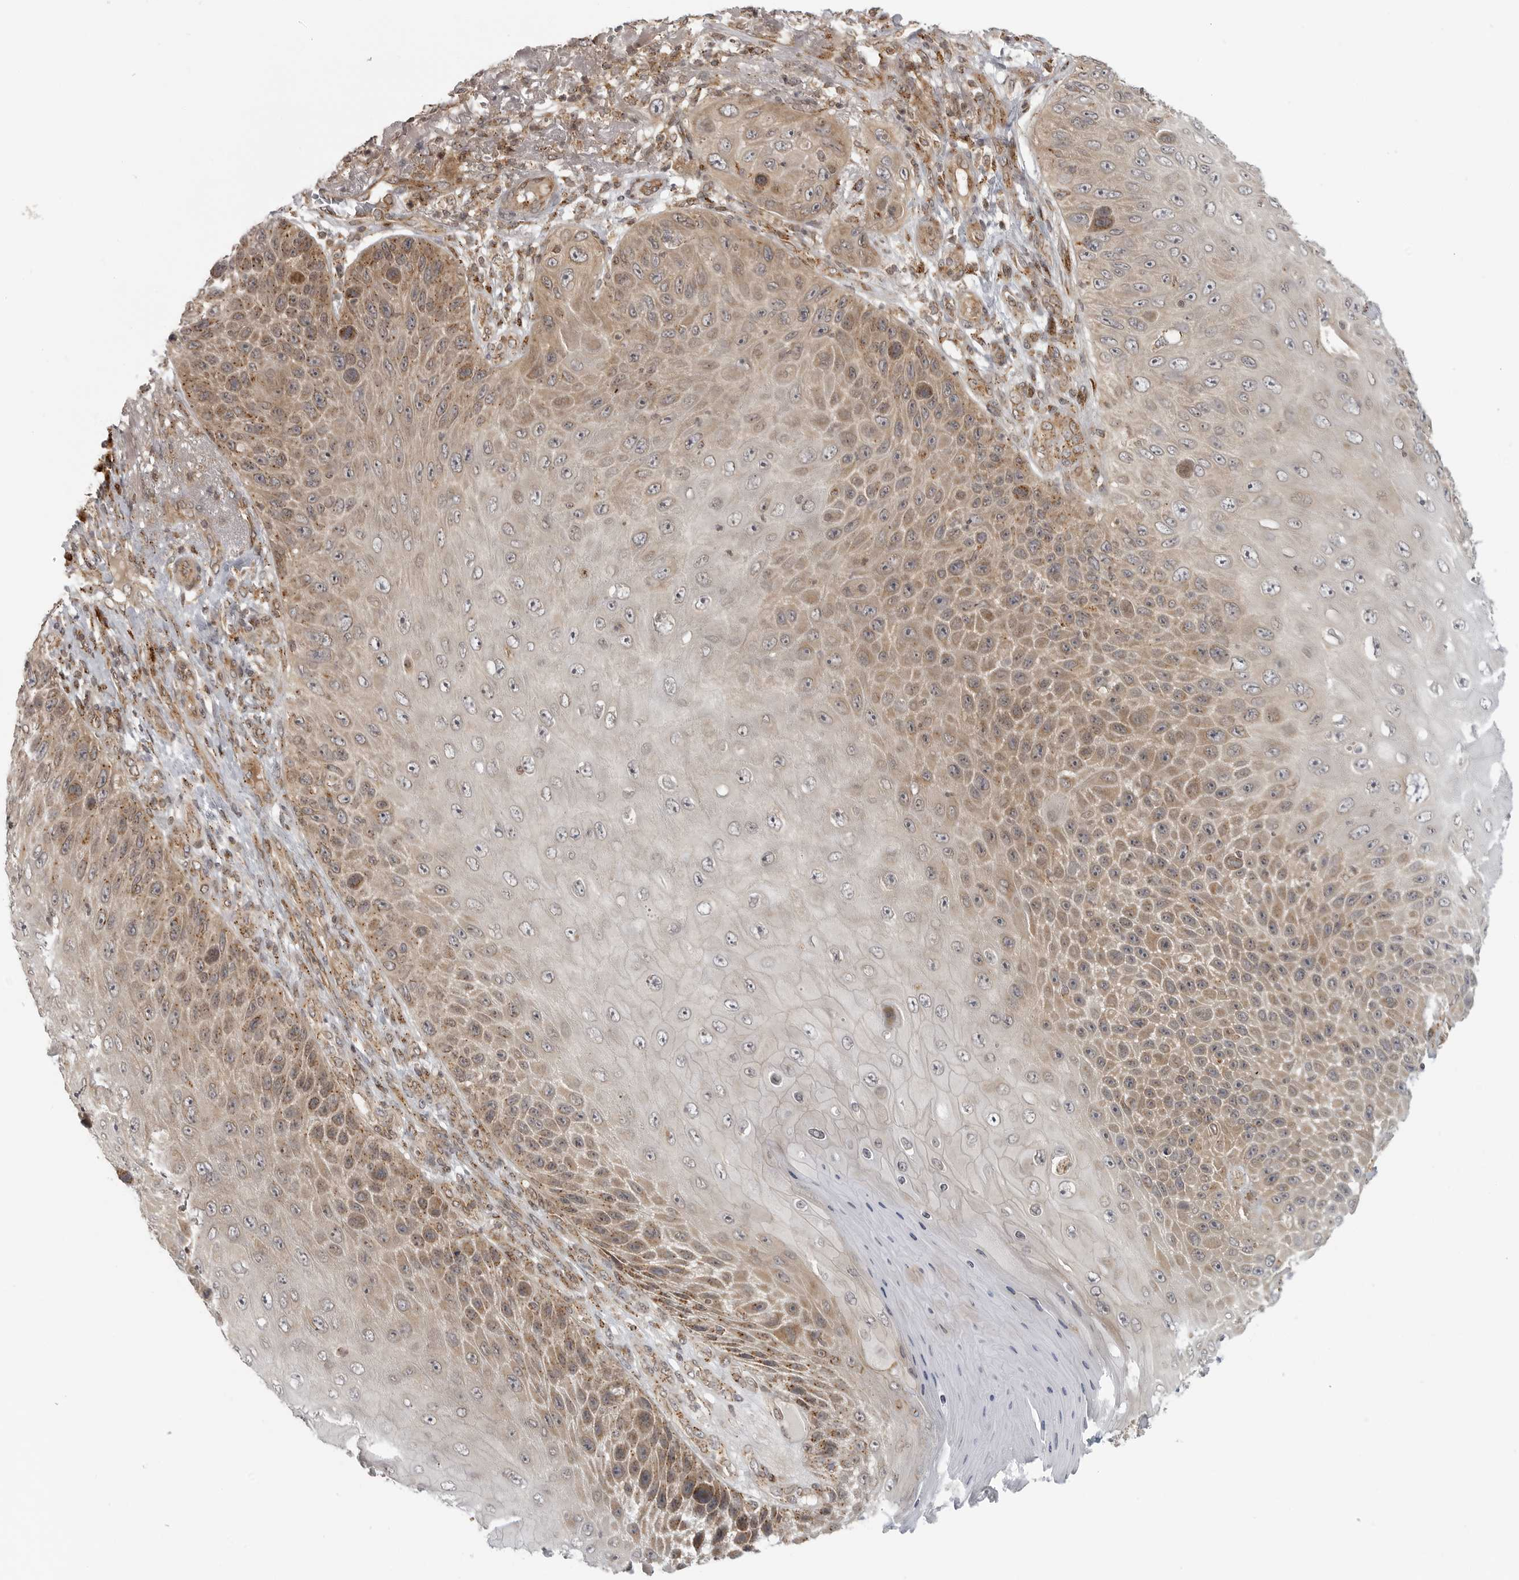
{"staining": {"intensity": "moderate", "quantity": ">75%", "location": "cytoplasmic/membranous"}, "tissue": "skin cancer", "cell_type": "Tumor cells", "image_type": "cancer", "snomed": [{"axis": "morphology", "description": "Squamous cell carcinoma, NOS"}, {"axis": "topography", "description": "Skin"}], "caption": "The photomicrograph displays immunohistochemical staining of skin cancer (squamous cell carcinoma). There is moderate cytoplasmic/membranous expression is identified in about >75% of tumor cells. (DAB = brown stain, brightfield microscopy at high magnification).", "gene": "COPA", "patient": {"sex": "female", "age": 88}}